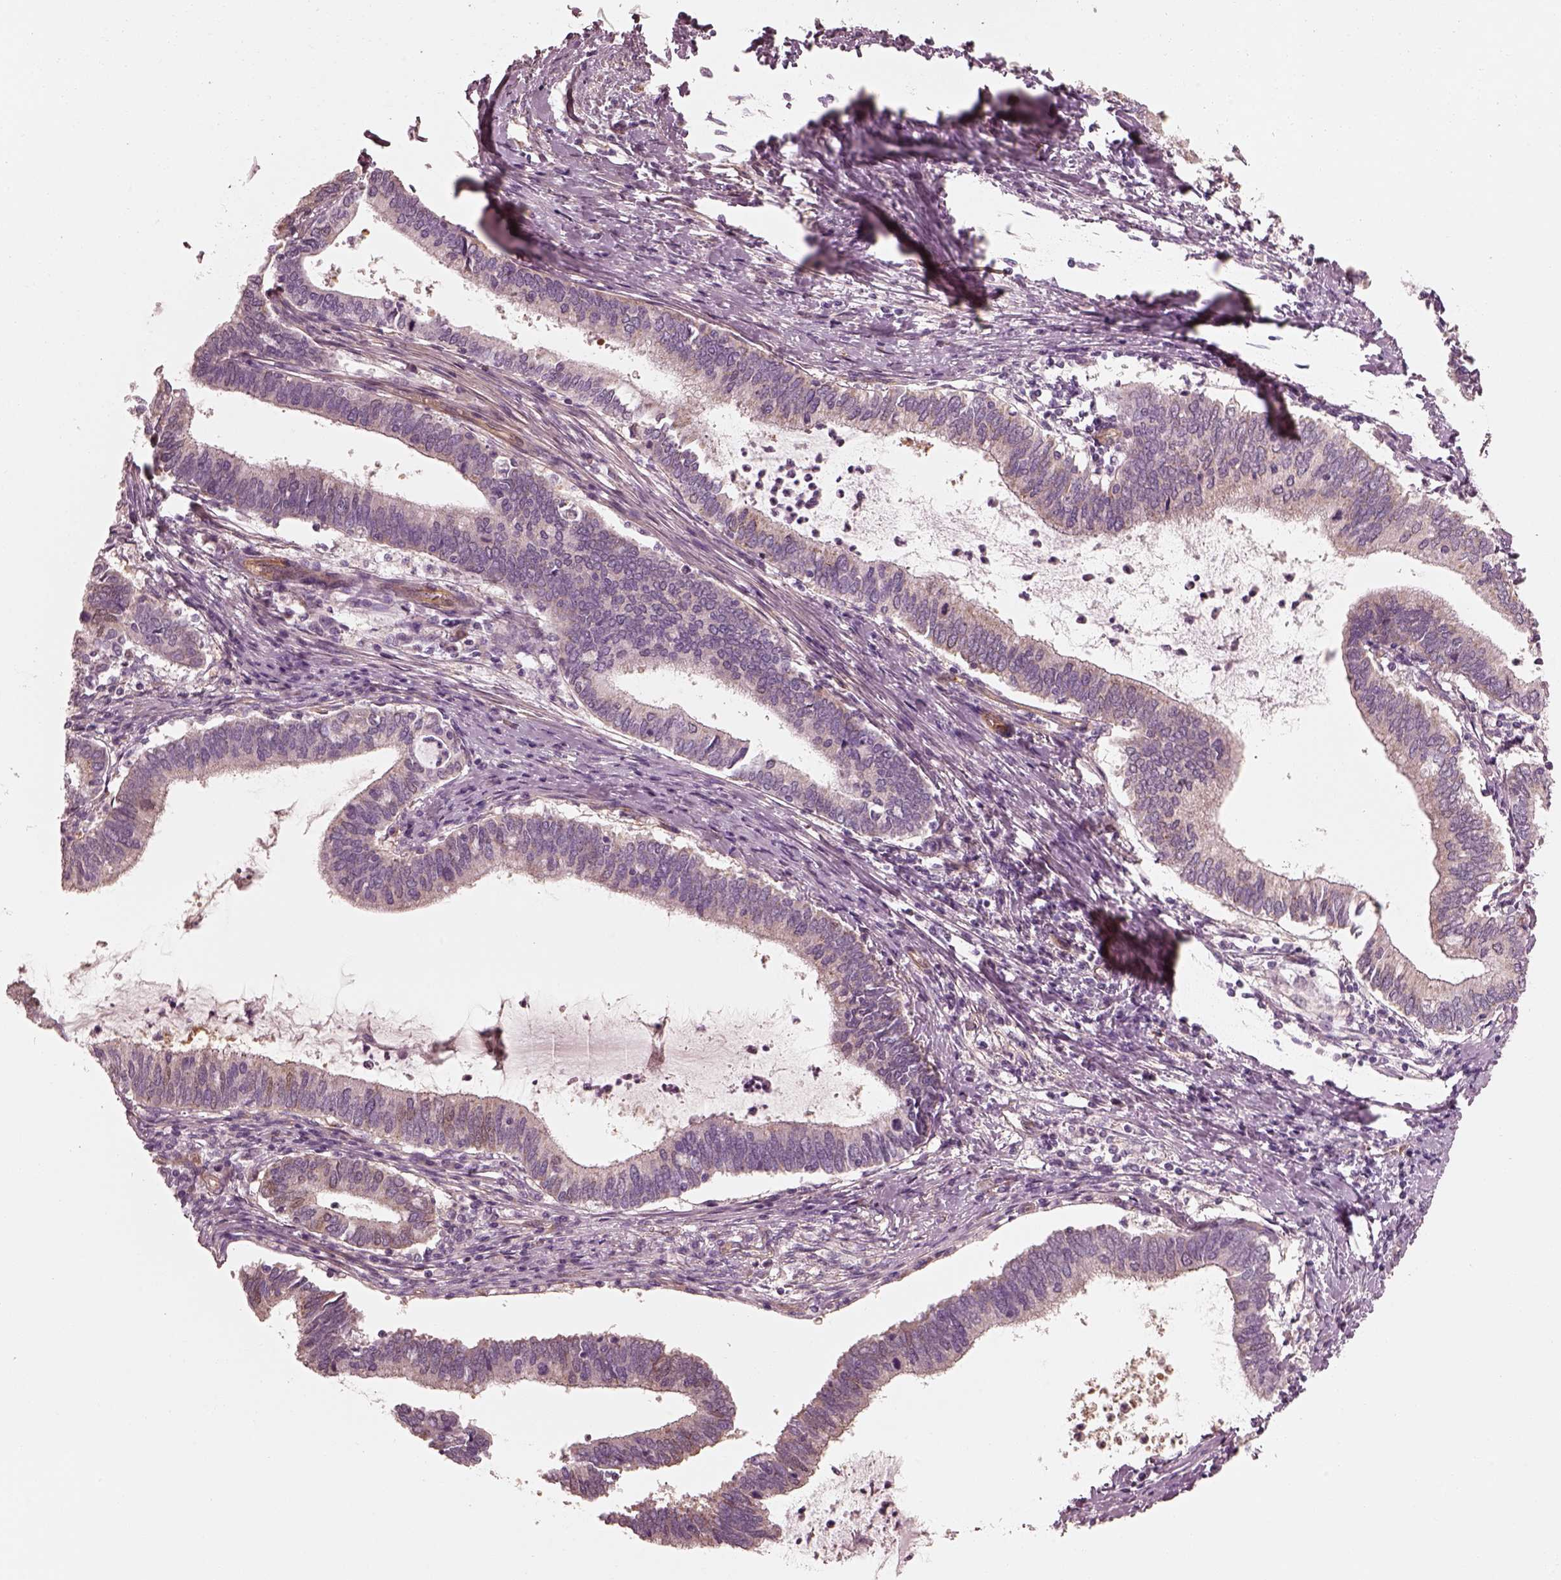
{"staining": {"intensity": "moderate", "quantity": "<25%", "location": "cytoplasmic/membranous"}, "tissue": "cervical cancer", "cell_type": "Tumor cells", "image_type": "cancer", "snomed": [{"axis": "morphology", "description": "Adenocarcinoma, NOS"}, {"axis": "topography", "description": "Cervix"}], "caption": "DAB (3,3'-diaminobenzidine) immunohistochemical staining of cervical cancer shows moderate cytoplasmic/membranous protein expression in approximately <25% of tumor cells.", "gene": "CRYM", "patient": {"sex": "female", "age": 42}}